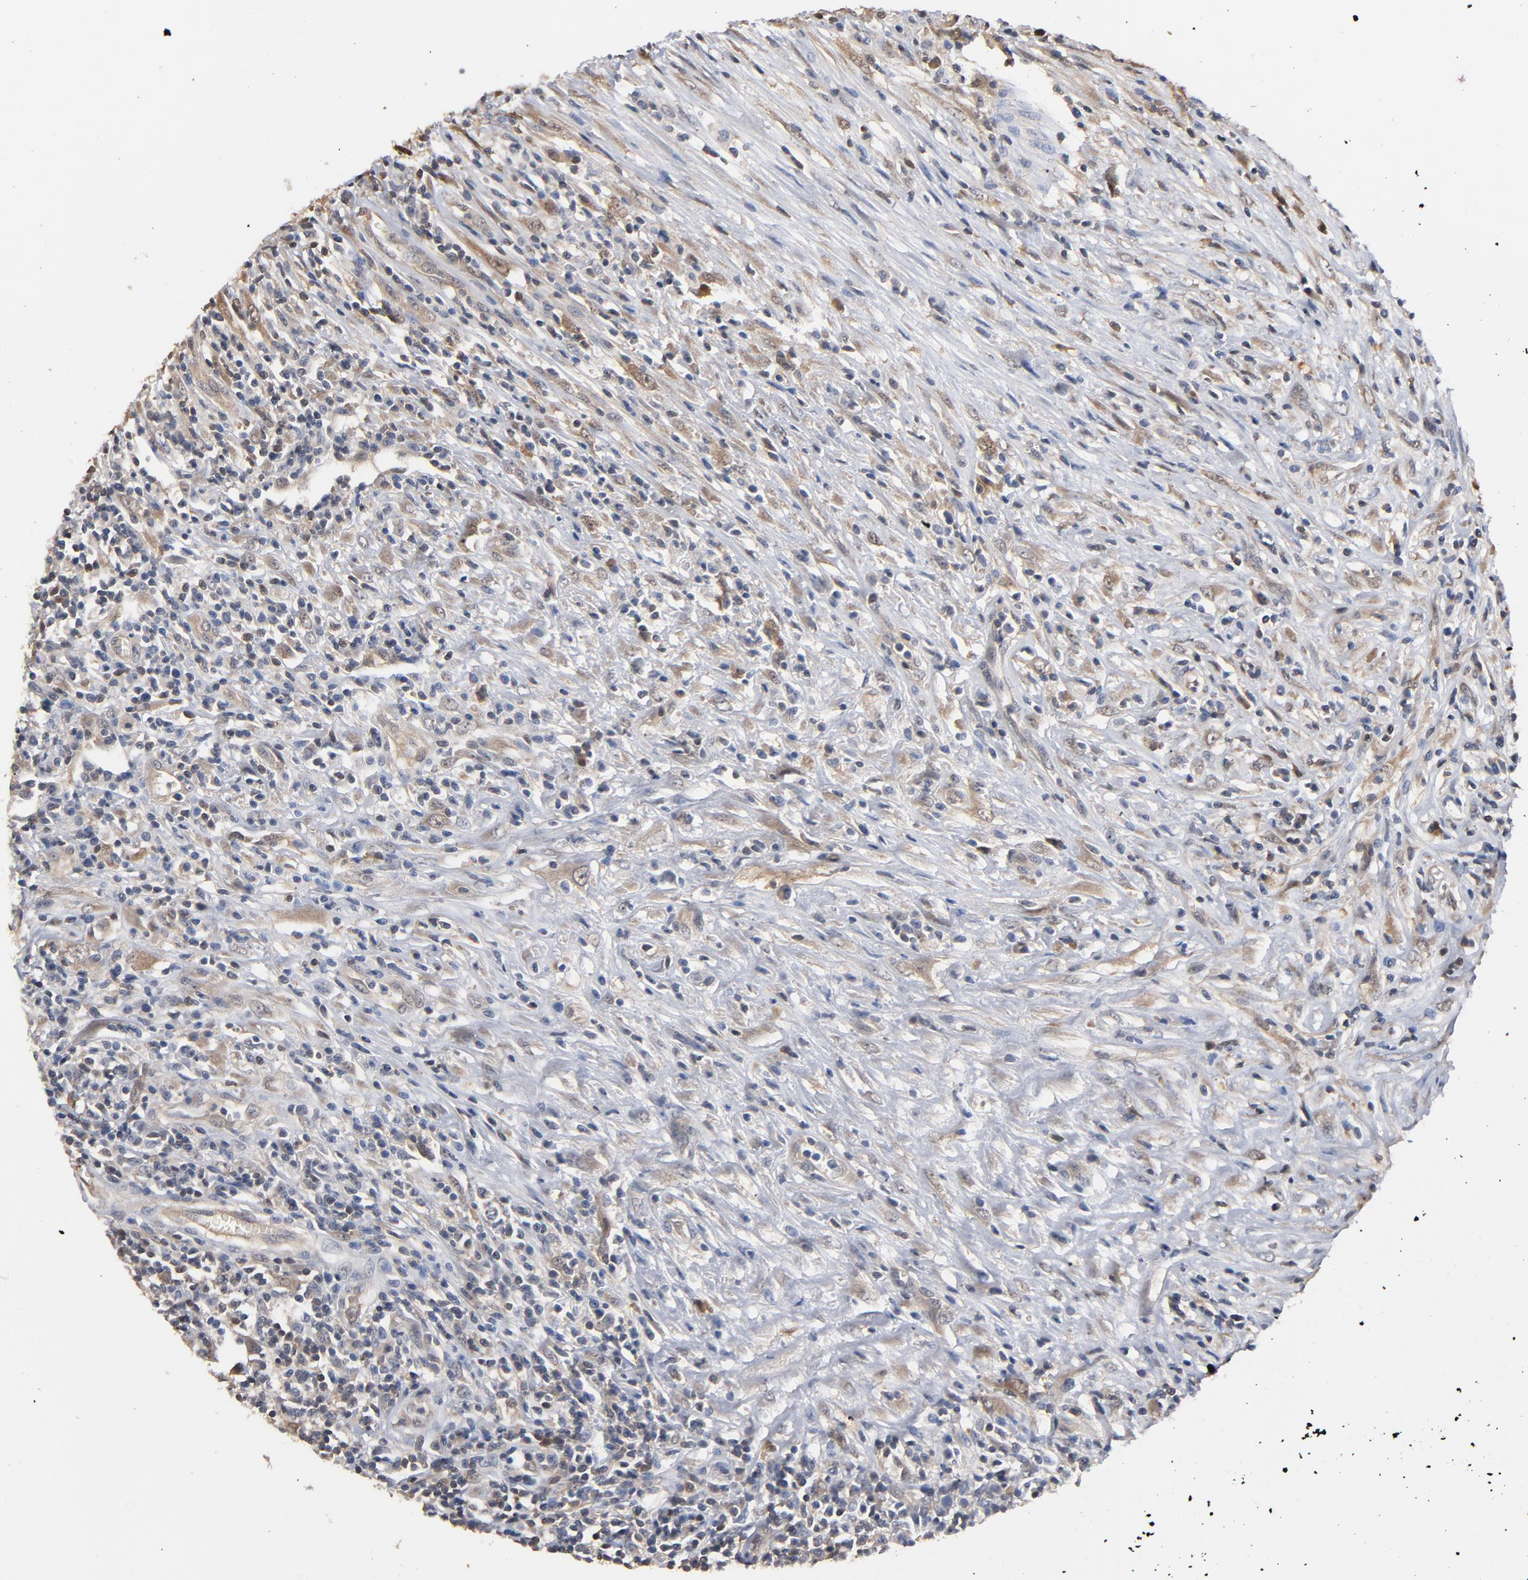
{"staining": {"intensity": "moderate", "quantity": "25%-75%", "location": "cytoplasmic/membranous"}, "tissue": "lymphoma", "cell_type": "Tumor cells", "image_type": "cancer", "snomed": [{"axis": "morphology", "description": "Malignant lymphoma, non-Hodgkin's type, High grade"}, {"axis": "topography", "description": "Lymph node"}], "caption": "Protein analysis of high-grade malignant lymphoma, non-Hodgkin's type tissue exhibits moderate cytoplasmic/membranous expression in about 25%-75% of tumor cells.", "gene": "MIF", "patient": {"sex": "female", "age": 84}}